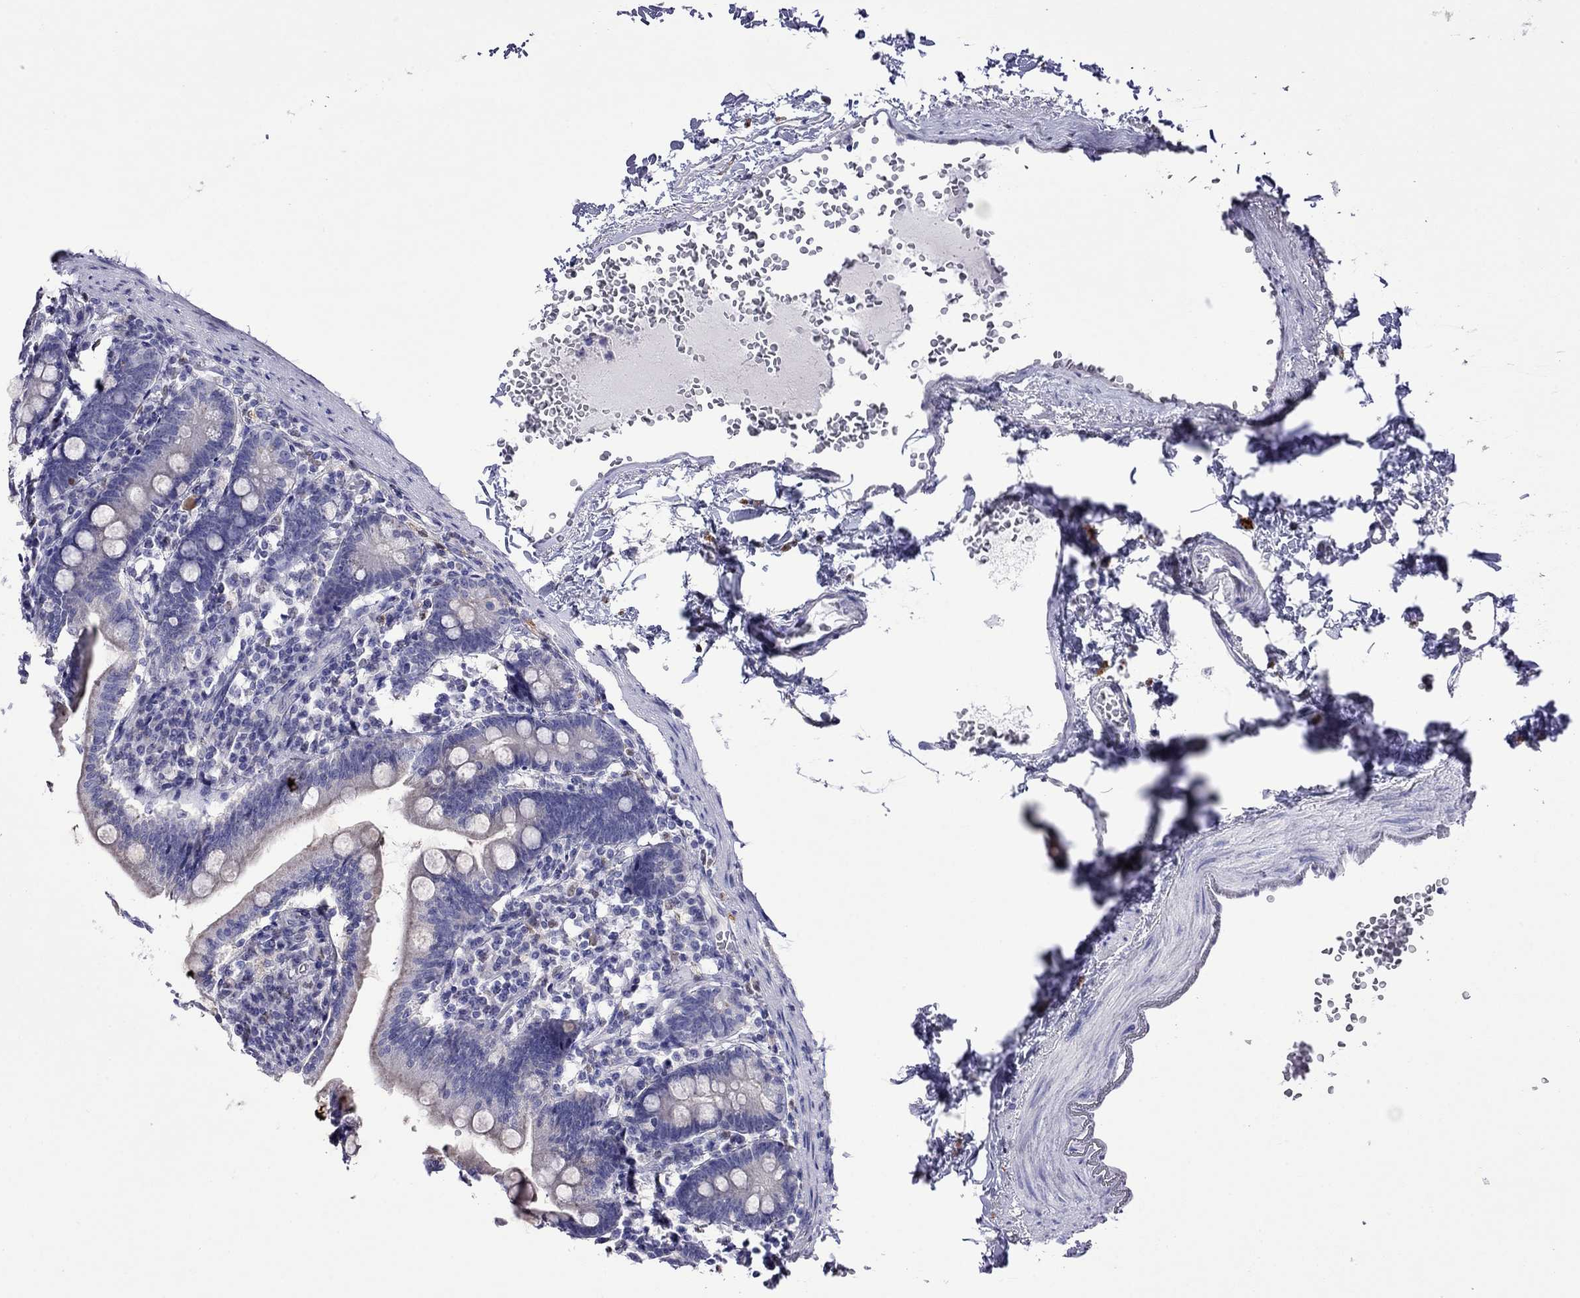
{"staining": {"intensity": "weak", "quantity": "<25%", "location": "cytoplasmic/membranous"}, "tissue": "duodenum", "cell_type": "Glandular cells", "image_type": "normal", "snomed": [{"axis": "morphology", "description": "Normal tissue, NOS"}, {"axis": "topography", "description": "Duodenum"}], "caption": "The histopathology image exhibits no staining of glandular cells in normal duodenum.", "gene": "MPZ", "patient": {"sex": "female", "age": 67}}